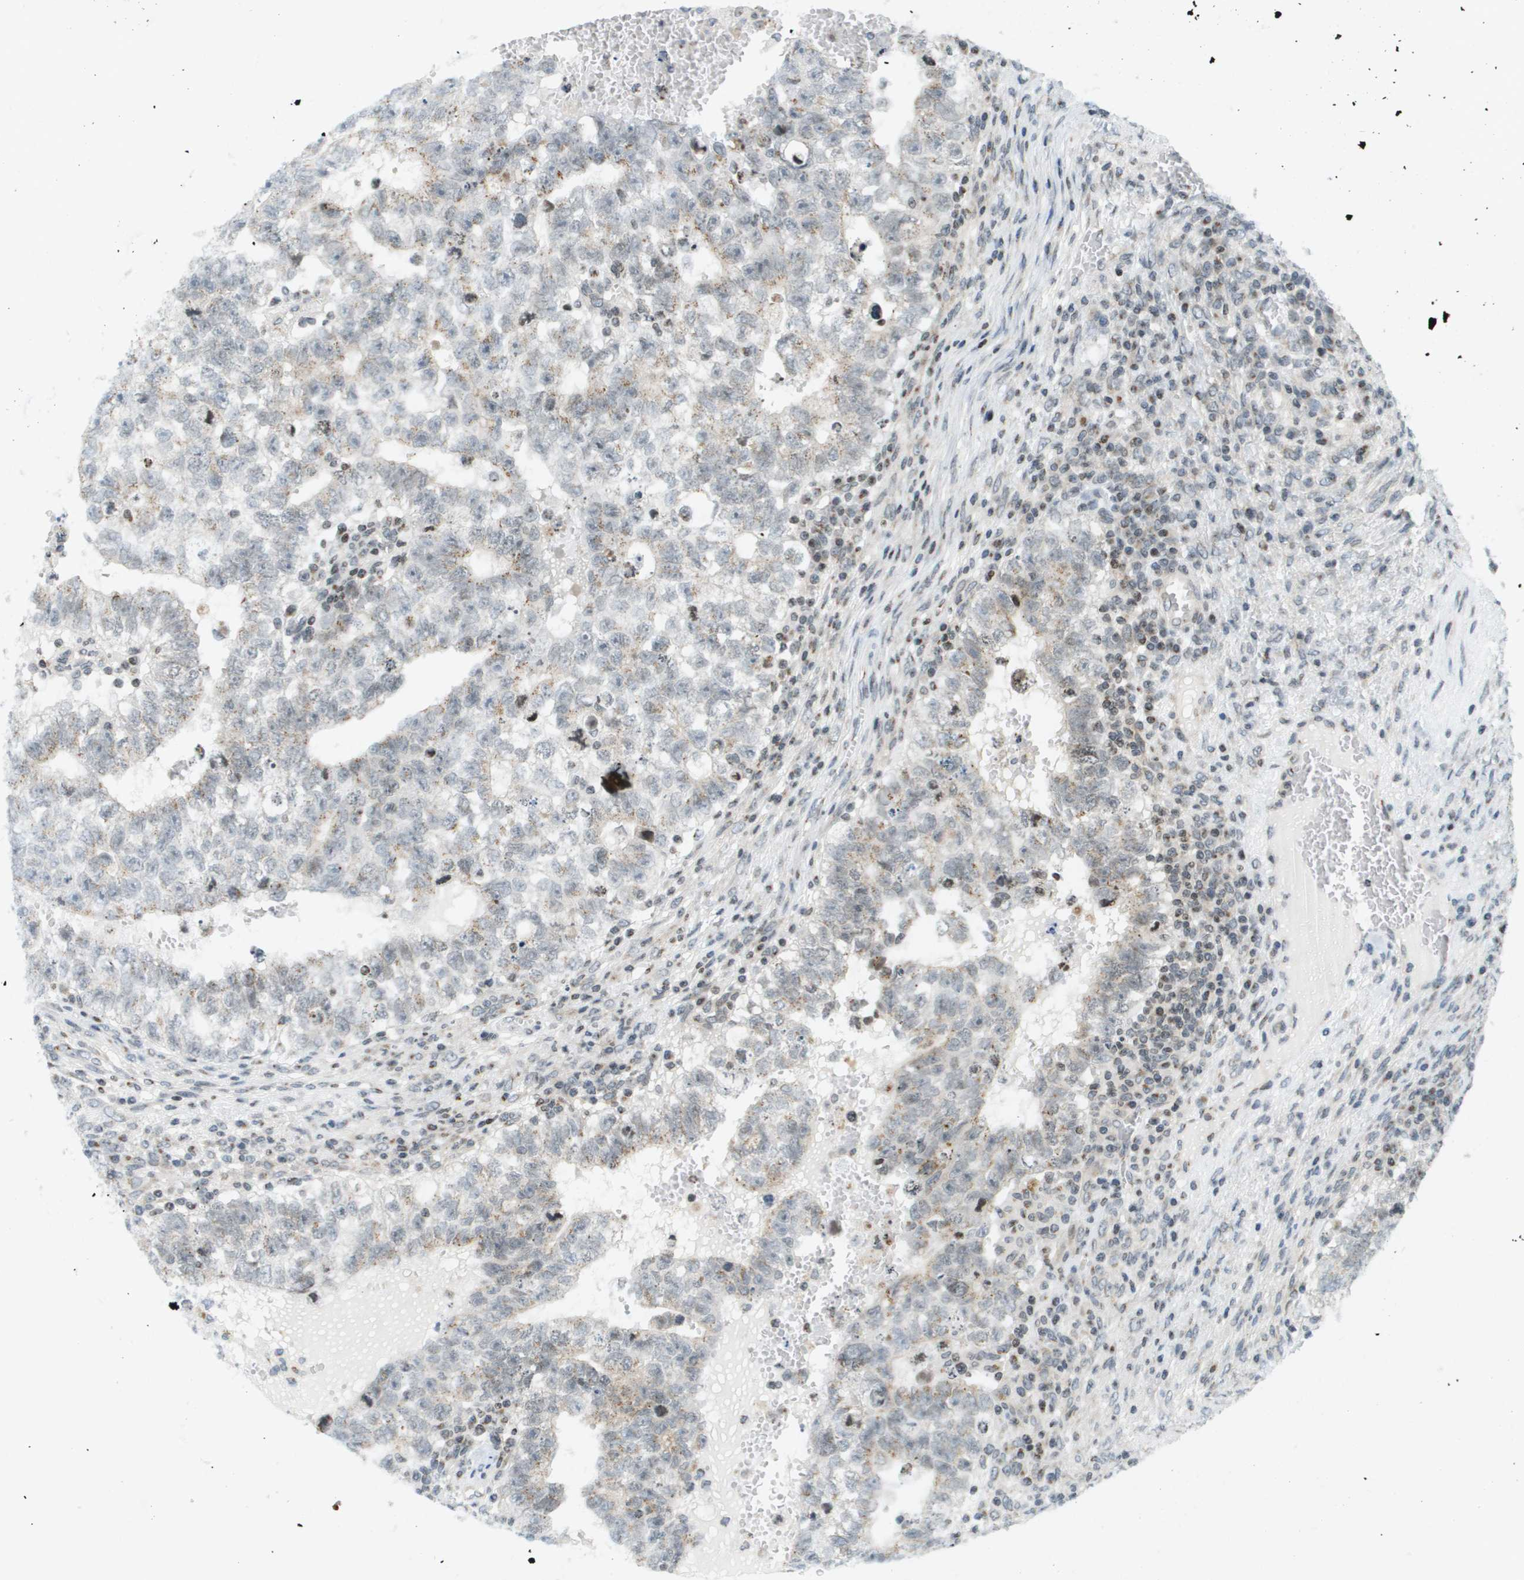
{"staining": {"intensity": "weak", "quantity": "25%-75%", "location": "nuclear"}, "tissue": "testis cancer", "cell_type": "Tumor cells", "image_type": "cancer", "snomed": [{"axis": "morphology", "description": "Seminoma, NOS"}, {"axis": "morphology", "description": "Carcinoma, Embryonal, NOS"}, {"axis": "topography", "description": "Testis"}], "caption": "Testis cancer (embryonal carcinoma) tissue demonstrates weak nuclear expression in about 25%-75% of tumor cells", "gene": "EVC", "patient": {"sex": "male", "age": 38}}